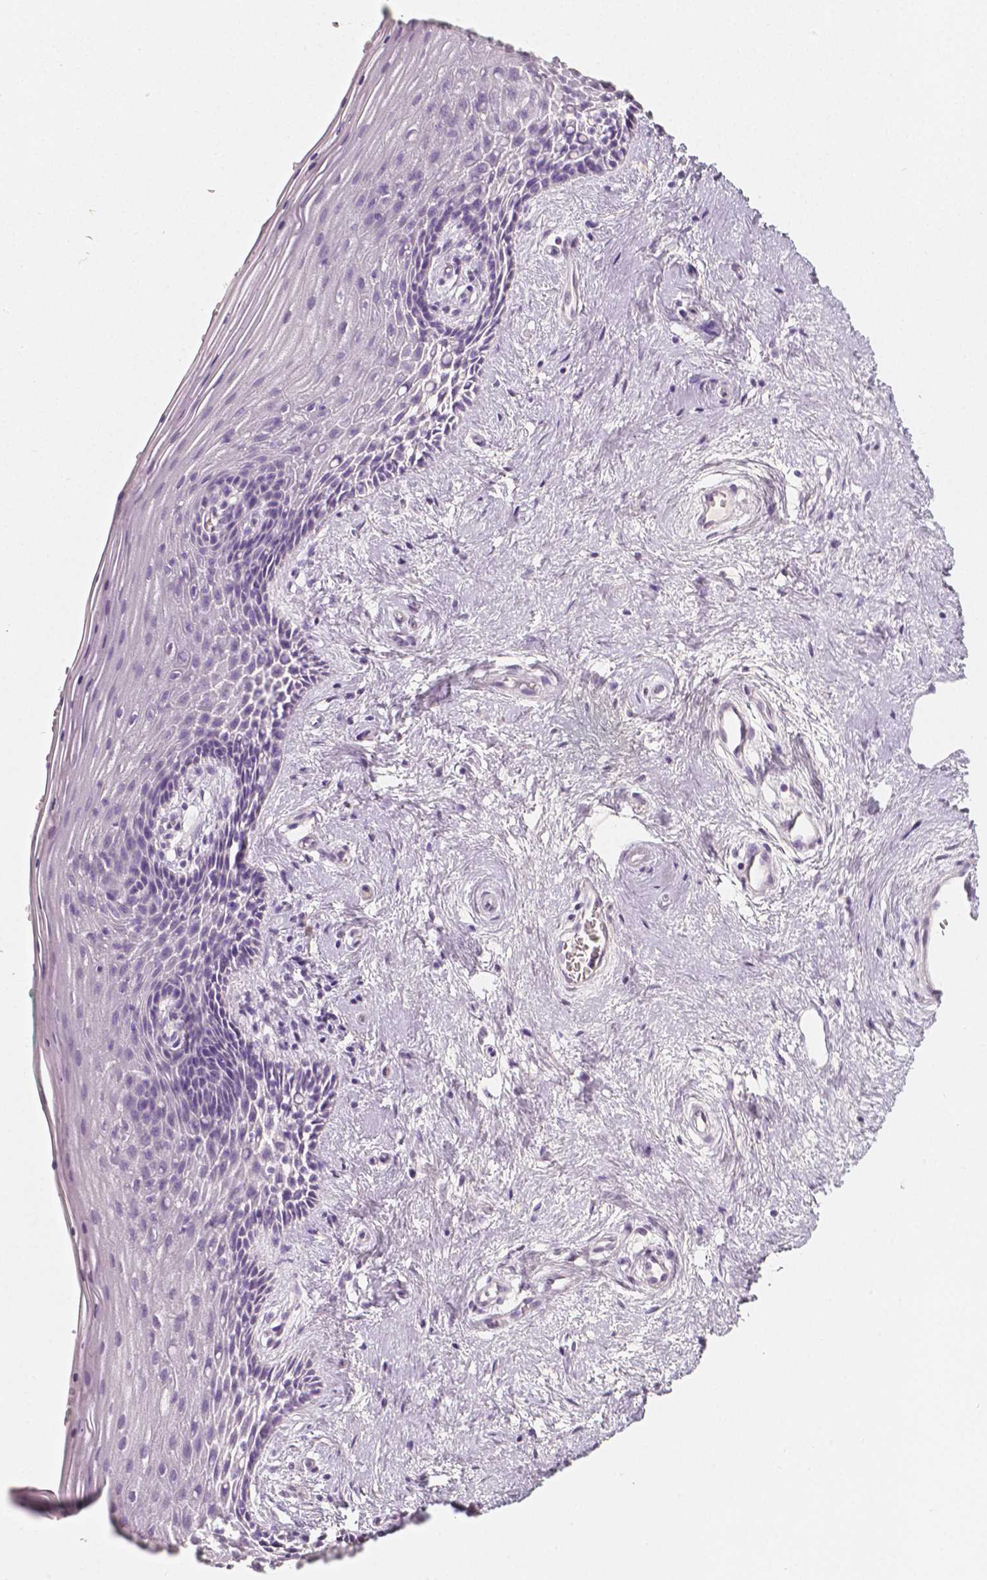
{"staining": {"intensity": "negative", "quantity": "none", "location": "none"}, "tissue": "vagina", "cell_type": "Squamous epithelial cells", "image_type": "normal", "snomed": [{"axis": "morphology", "description": "Normal tissue, NOS"}, {"axis": "topography", "description": "Vagina"}], "caption": "Squamous epithelial cells show no significant expression in benign vagina. The staining was performed using DAB to visualize the protein expression in brown, while the nuclei were stained in blue with hematoxylin (Magnification: 20x).", "gene": "NECAB2", "patient": {"sex": "female", "age": 45}}